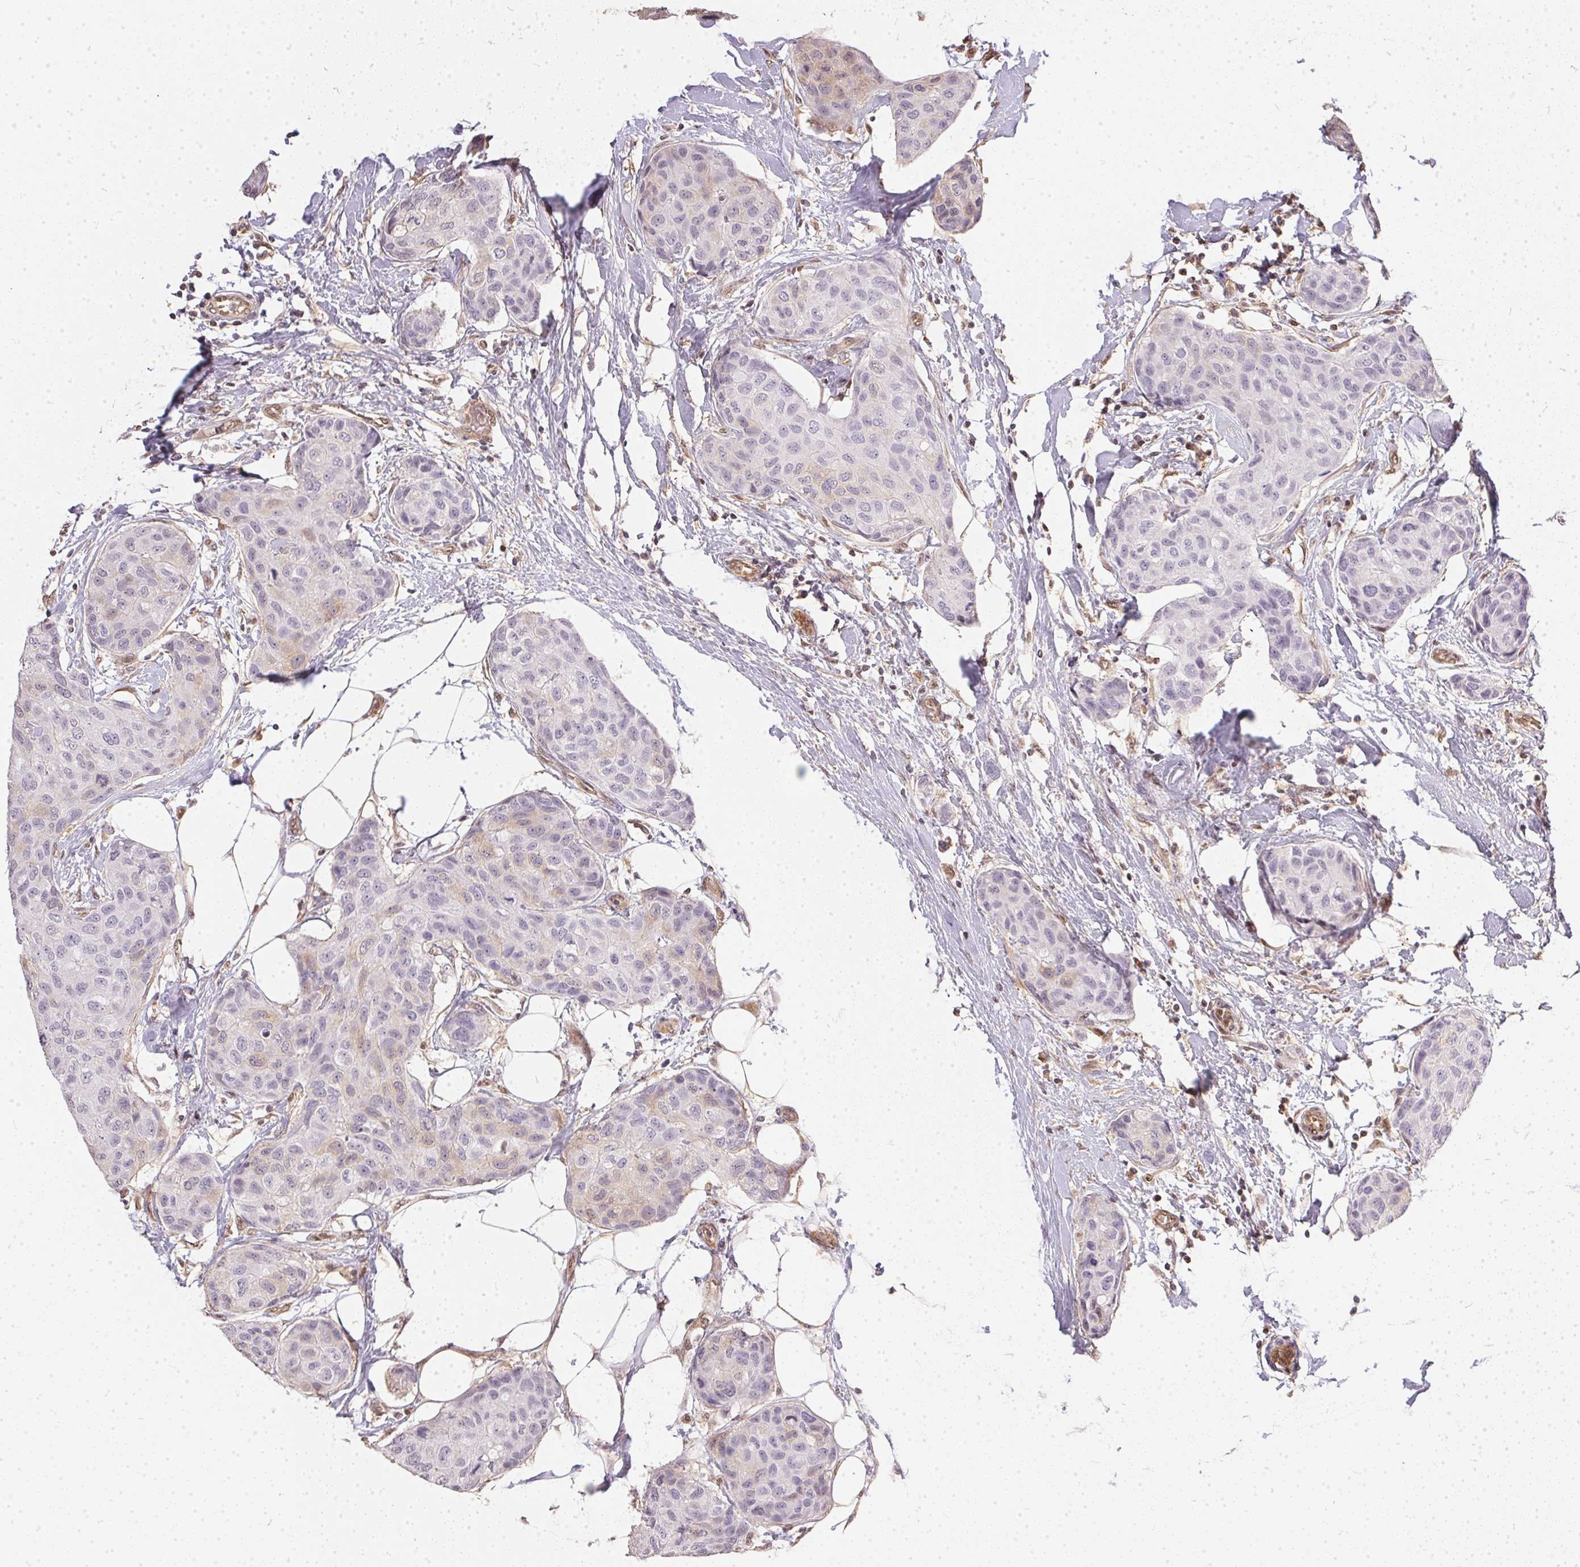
{"staining": {"intensity": "negative", "quantity": "none", "location": "none"}, "tissue": "breast cancer", "cell_type": "Tumor cells", "image_type": "cancer", "snomed": [{"axis": "morphology", "description": "Duct carcinoma"}, {"axis": "topography", "description": "Breast"}], "caption": "High magnification brightfield microscopy of breast cancer stained with DAB (brown) and counterstained with hematoxylin (blue): tumor cells show no significant expression.", "gene": "BLMH", "patient": {"sex": "female", "age": 80}}